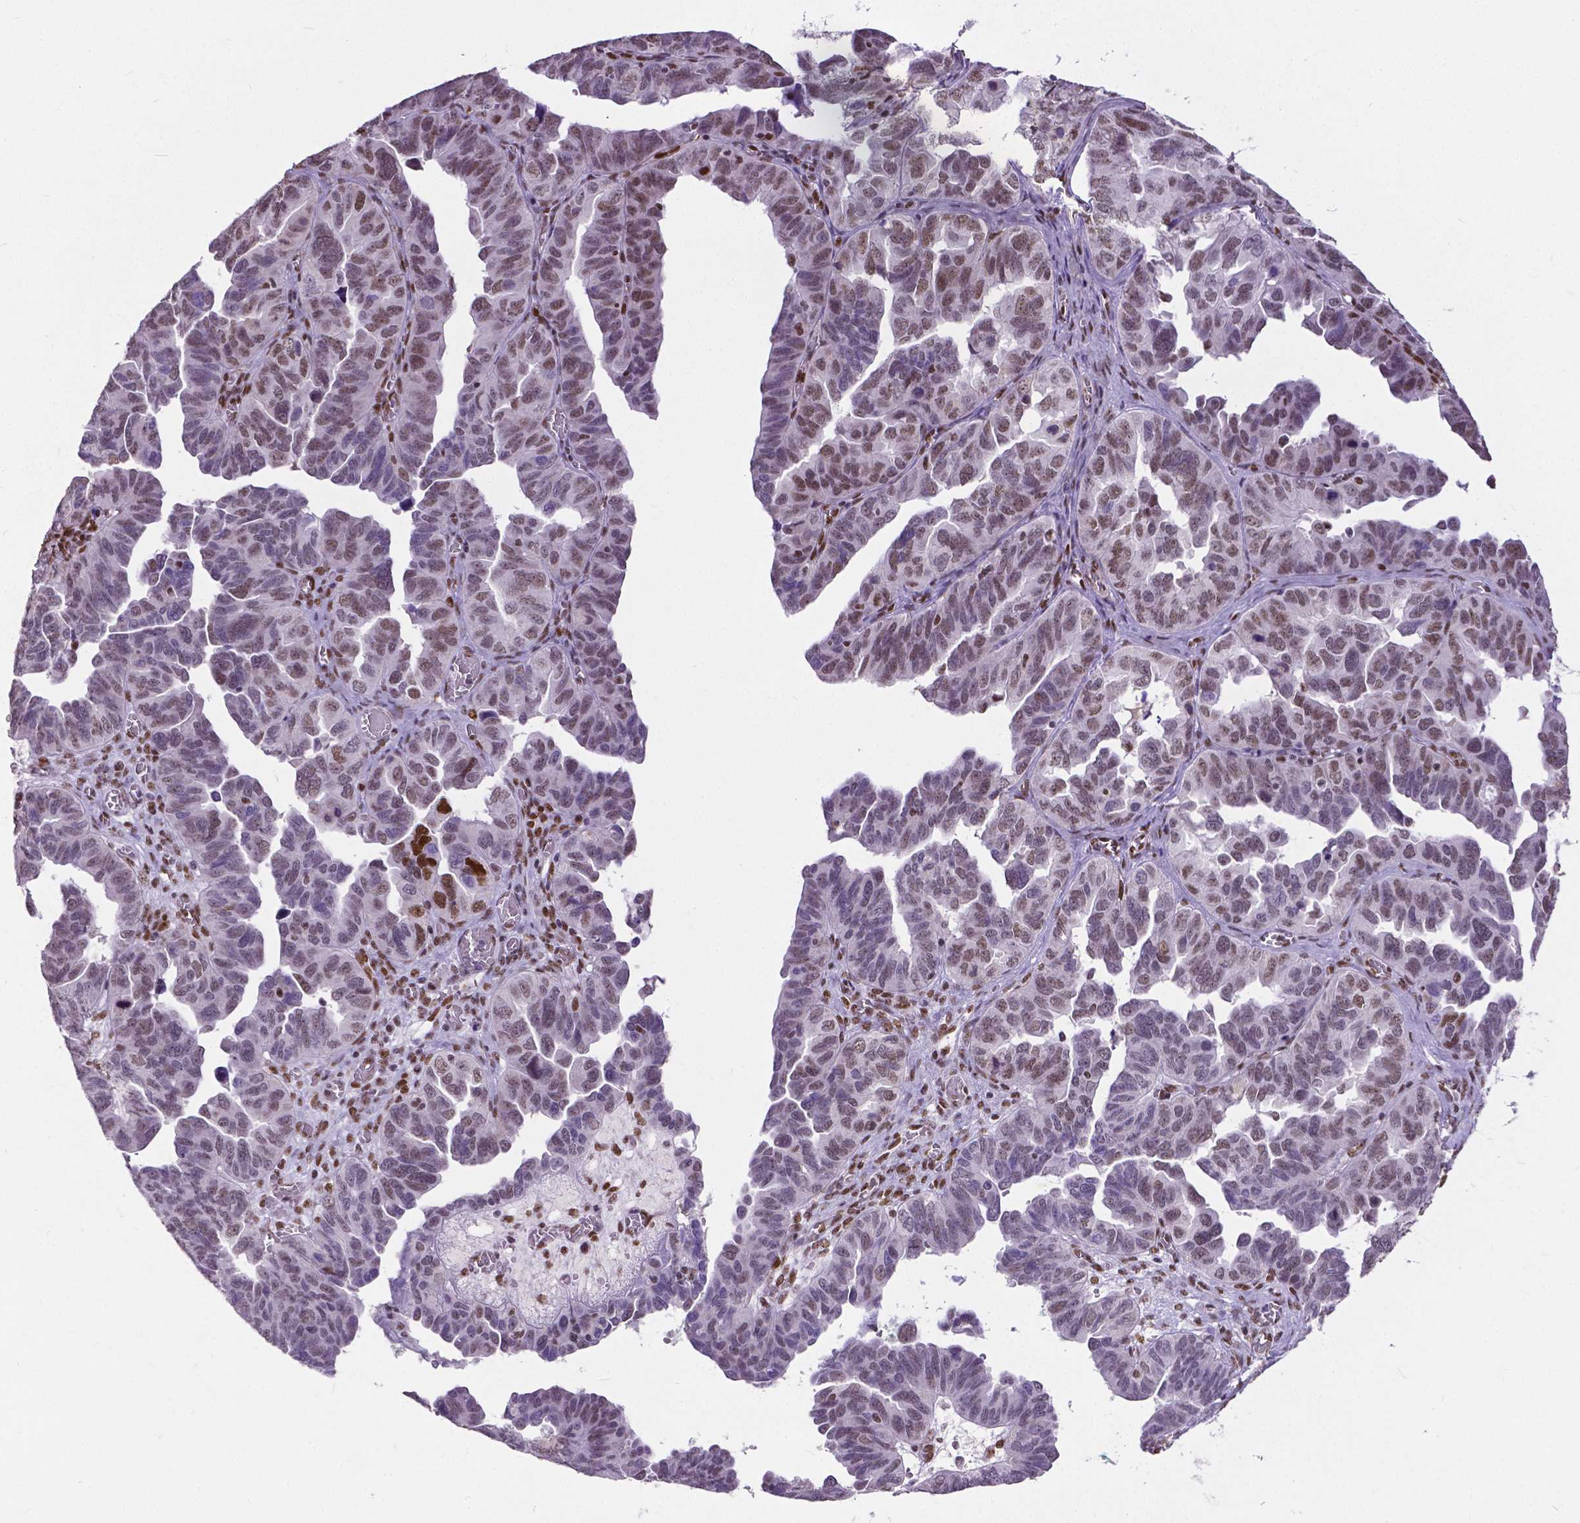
{"staining": {"intensity": "moderate", "quantity": "<25%", "location": "nuclear"}, "tissue": "ovarian cancer", "cell_type": "Tumor cells", "image_type": "cancer", "snomed": [{"axis": "morphology", "description": "Cystadenocarcinoma, serous, NOS"}, {"axis": "topography", "description": "Ovary"}], "caption": "The micrograph exhibits immunohistochemical staining of serous cystadenocarcinoma (ovarian). There is moderate nuclear expression is appreciated in approximately <25% of tumor cells.", "gene": "ATRX", "patient": {"sex": "female", "age": 64}}